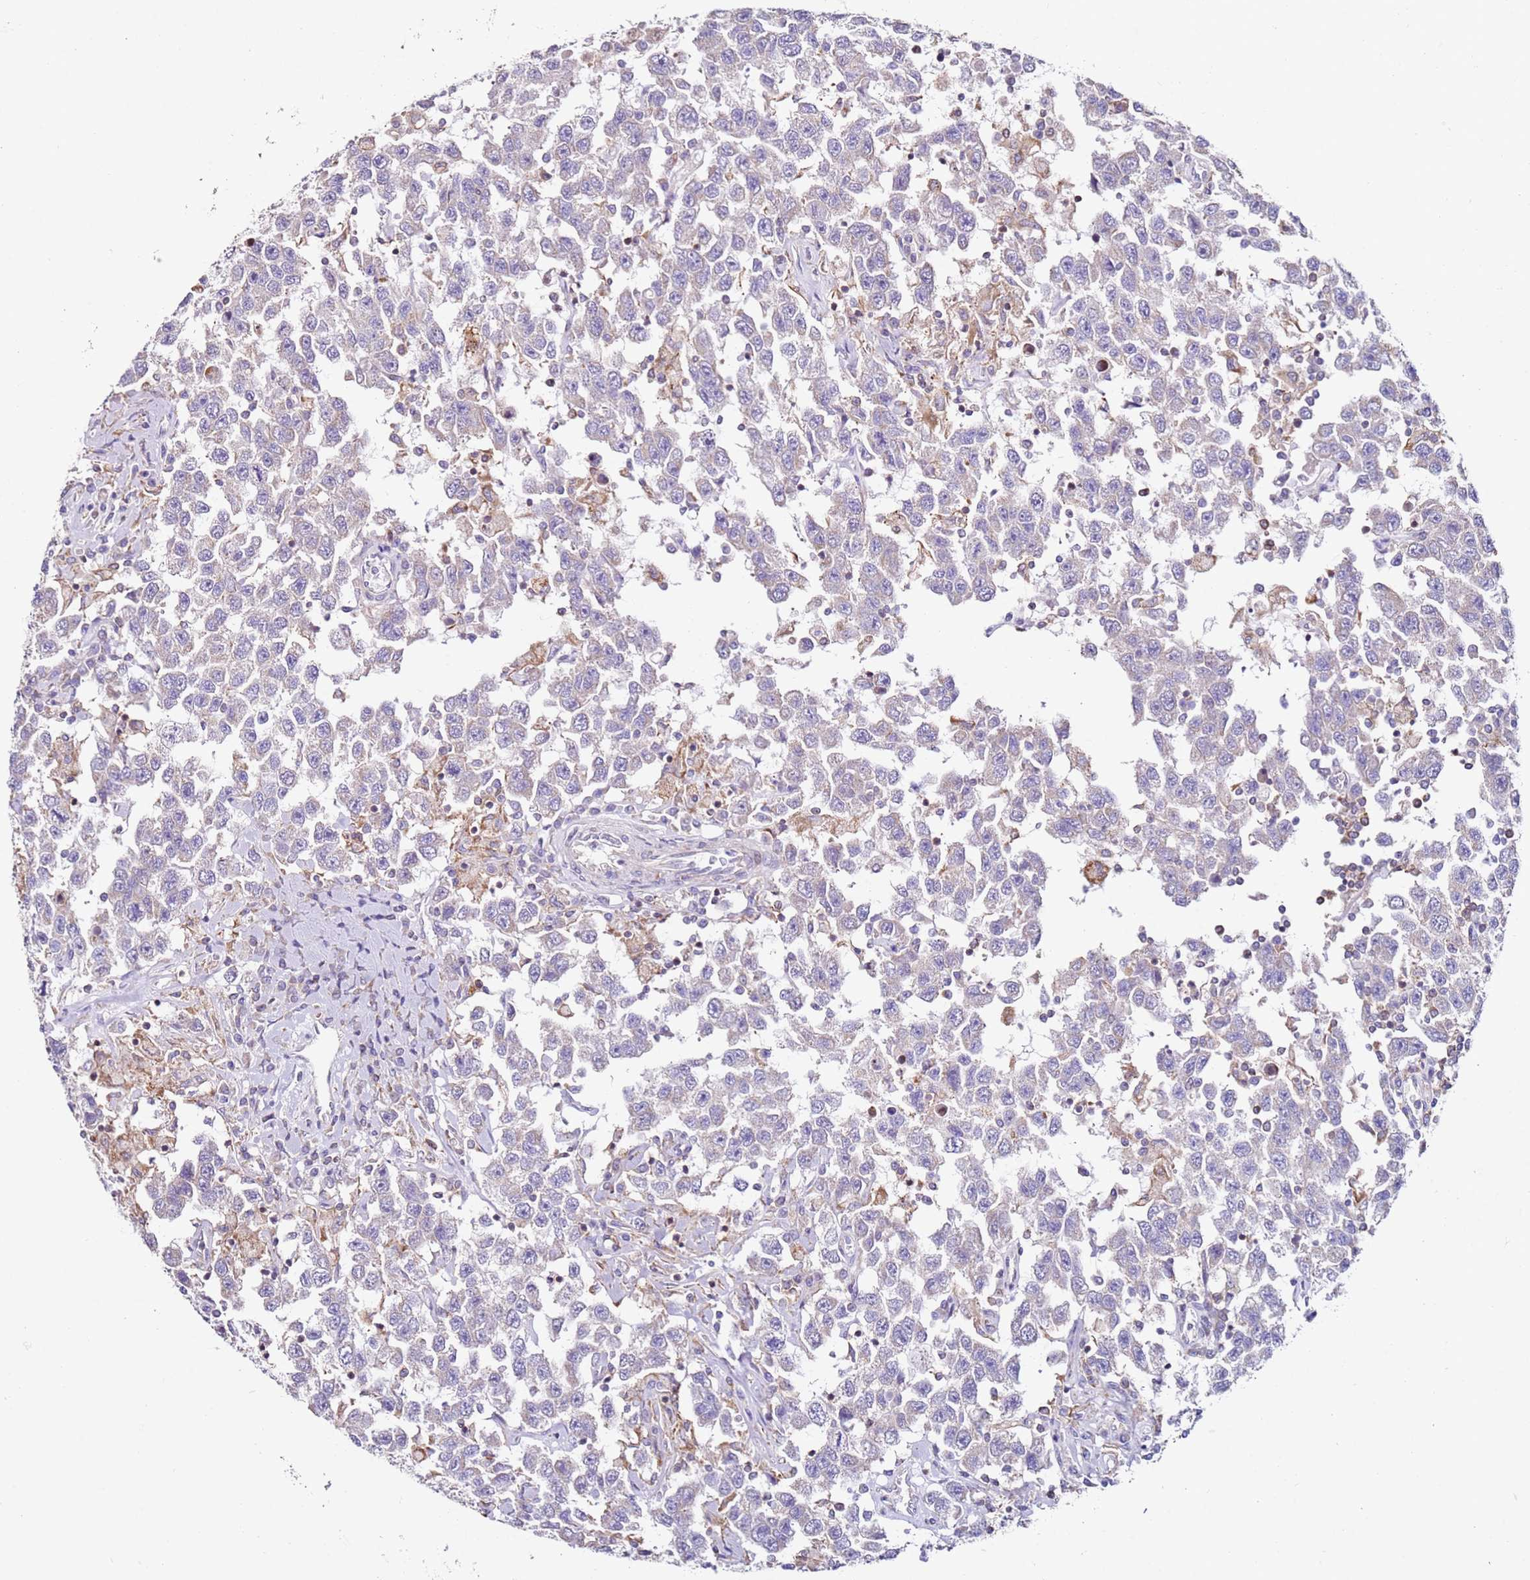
{"staining": {"intensity": "negative", "quantity": "none", "location": "none"}, "tissue": "testis cancer", "cell_type": "Tumor cells", "image_type": "cancer", "snomed": [{"axis": "morphology", "description": "Seminoma, NOS"}, {"axis": "topography", "description": "Testis"}], "caption": "DAB immunohistochemical staining of human seminoma (testis) shows no significant expression in tumor cells.", "gene": "CNOT9", "patient": {"sex": "male", "age": 41}}